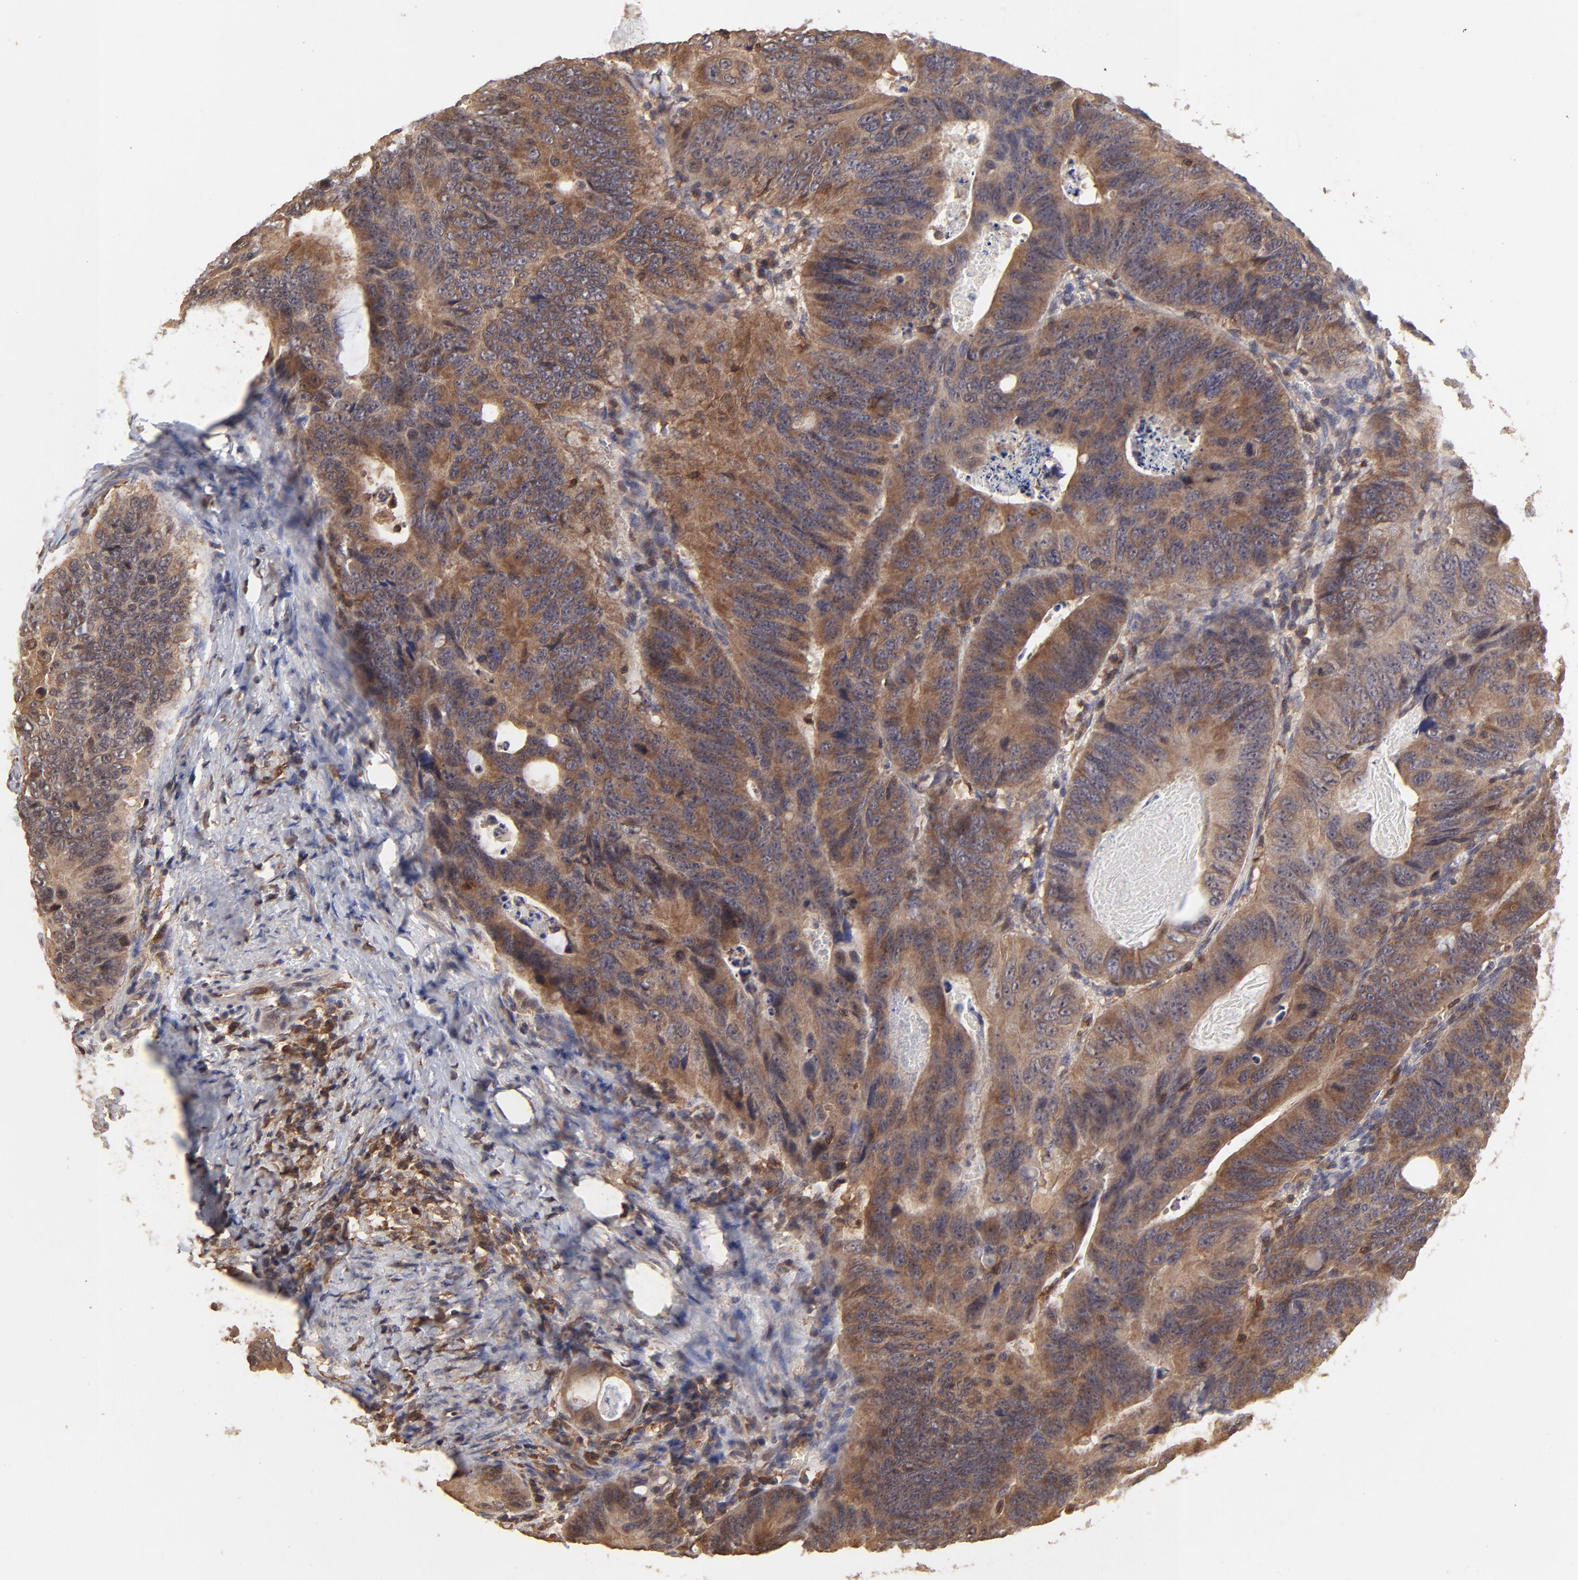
{"staining": {"intensity": "strong", "quantity": ">75%", "location": "cytoplasmic/membranous"}, "tissue": "colorectal cancer", "cell_type": "Tumor cells", "image_type": "cancer", "snomed": [{"axis": "morphology", "description": "Adenocarcinoma, NOS"}, {"axis": "topography", "description": "Colon"}], "caption": "An immunohistochemistry photomicrograph of neoplastic tissue is shown. Protein staining in brown highlights strong cytoplasmic/membranous positivity in colorectal adenocarcinoma within tumor cells. (DAB IHC, brown staining for protein, blue staining for nuclei).", "gene": "STON2", "patient": {"sex": "female", "age": 55}}